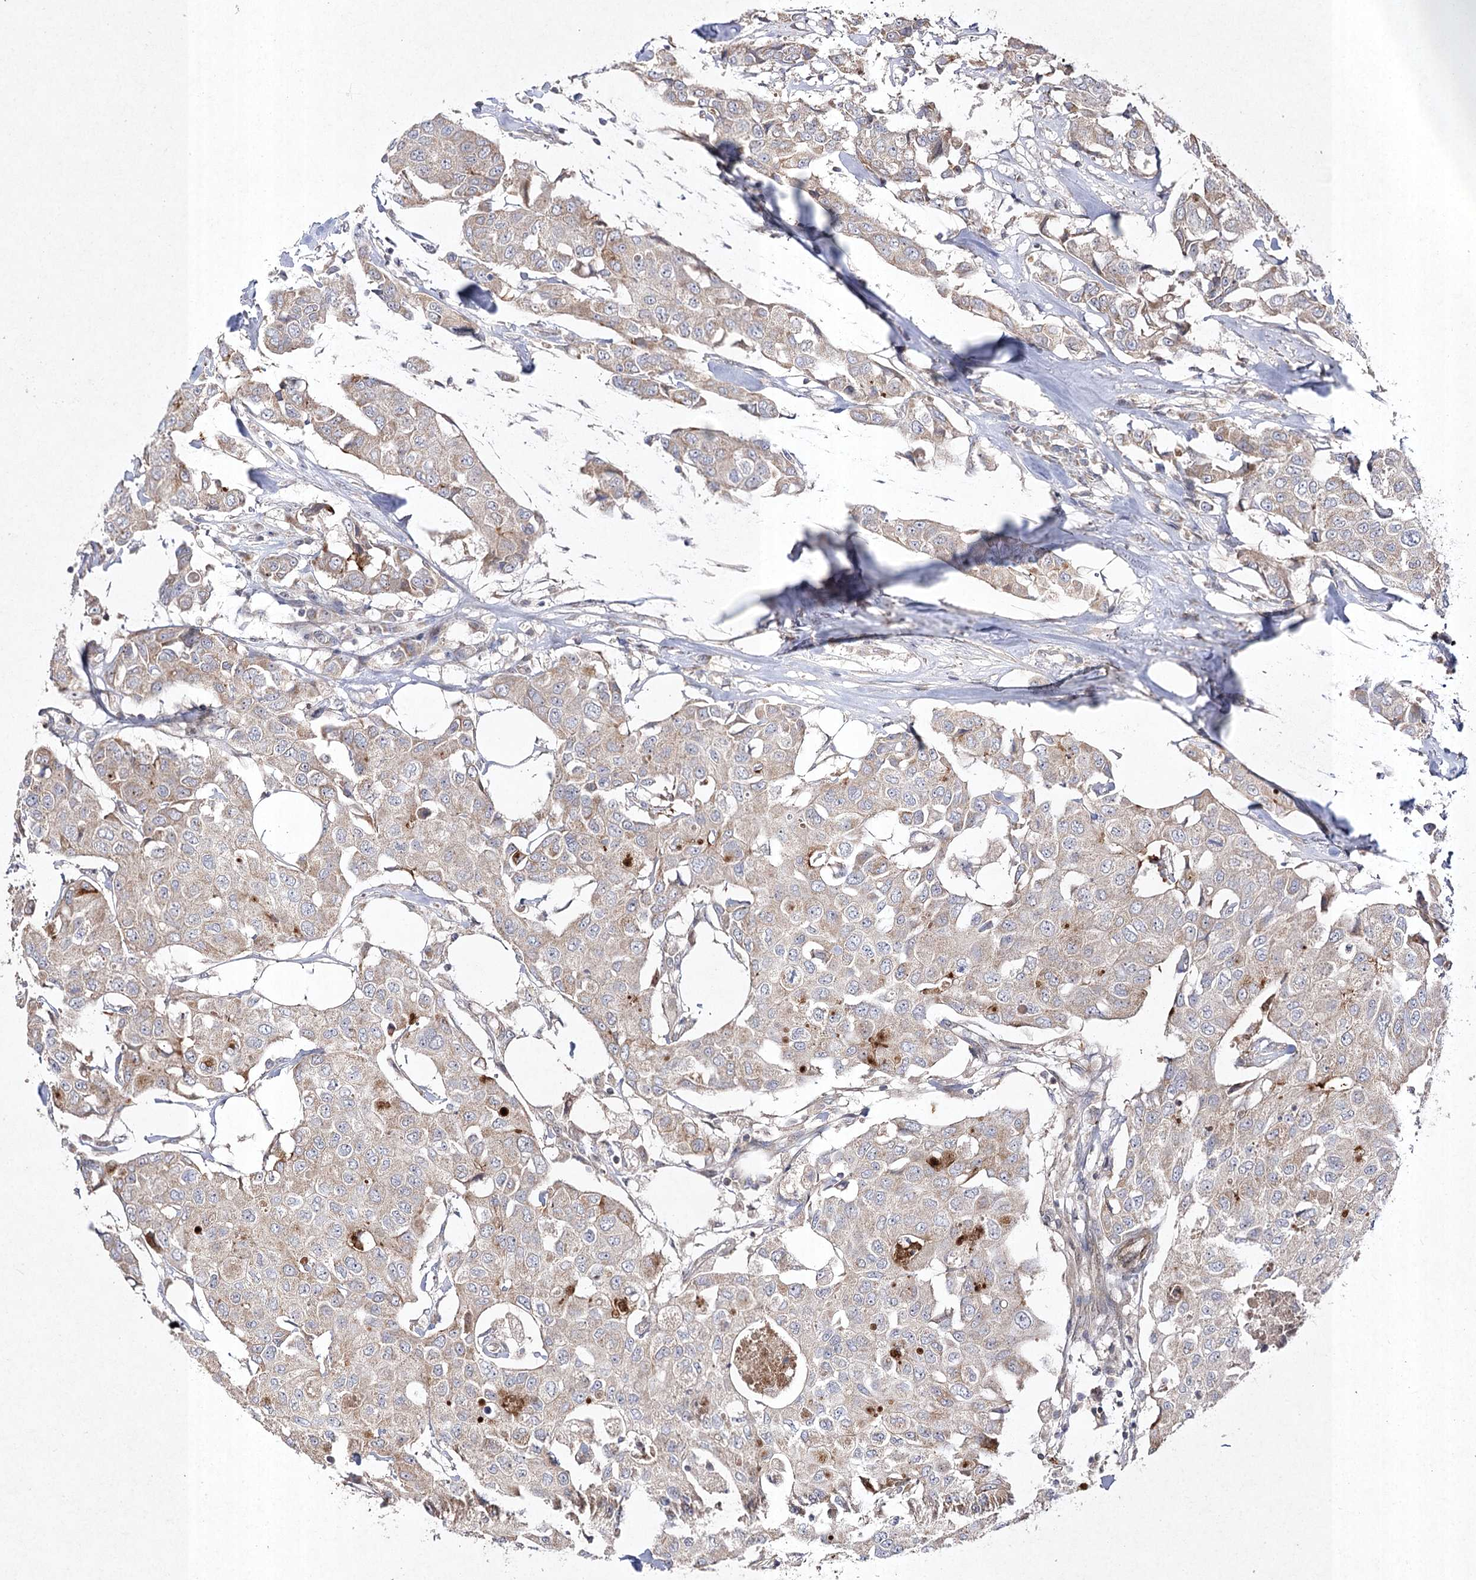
{"staining": {"intensity": "moderate", "quantity": "<25%", "location": "cytoplasmic/membranous"}, "tissue": "breast cancer", "cell_type": "Tumor cells", "image_type": "cancer", "snomed": [{"axis": "morphology", "description": "Duct carcinoma"}, {"axis": "topography", "description": "Breast"}], "caption": "Protein staining of invasive ductal carcinoma (breast) tissue shows moderate cytoplasmic/membranous staining in approximately <25% of tumor cells.", "gene": "FANCL", "patient": {"sex": "female", "age": 80}}